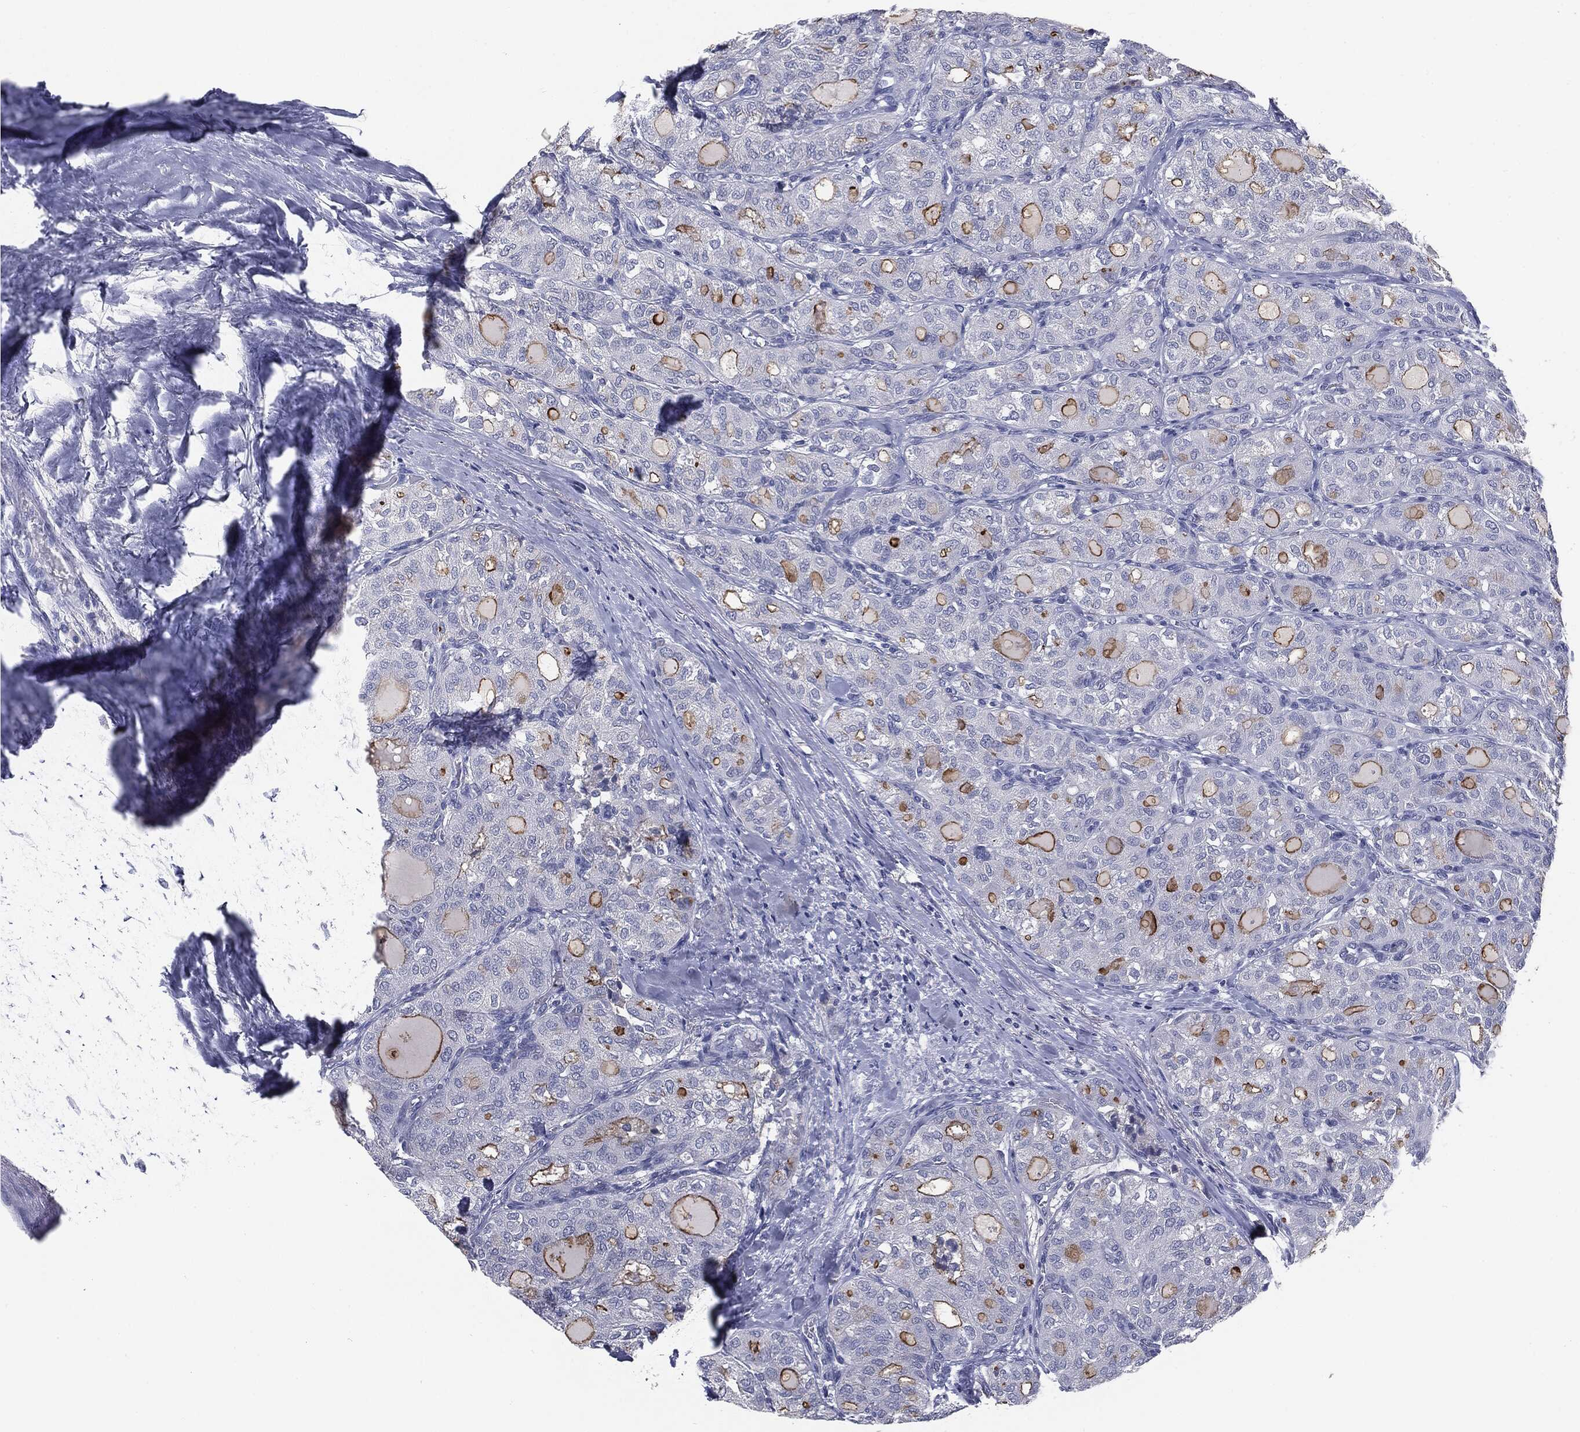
{"staining": {"intensity": "moderate", "quantity": "<25%", "location": "cytoplasmic/membranous"}, "tissue": "thyroid cancer", "cell_type": "Tumor cells", "image_type": "cancer", "snomed": [{"axis": "morphology", "description": "Follicular adenoma carcinoma, NOS"}, {"axis": "topography", "description": "Thyroid gland"}], "caption": "Follicular adenoma carcinoma (thyroid) tissue demonstrates moderate cytoplasmic/membranous staining in approximately <25% of tumor cells, visualized by immunohistochemistry.", "gene": "MUC1", "patient": {"sex": "male", "age": 75}}